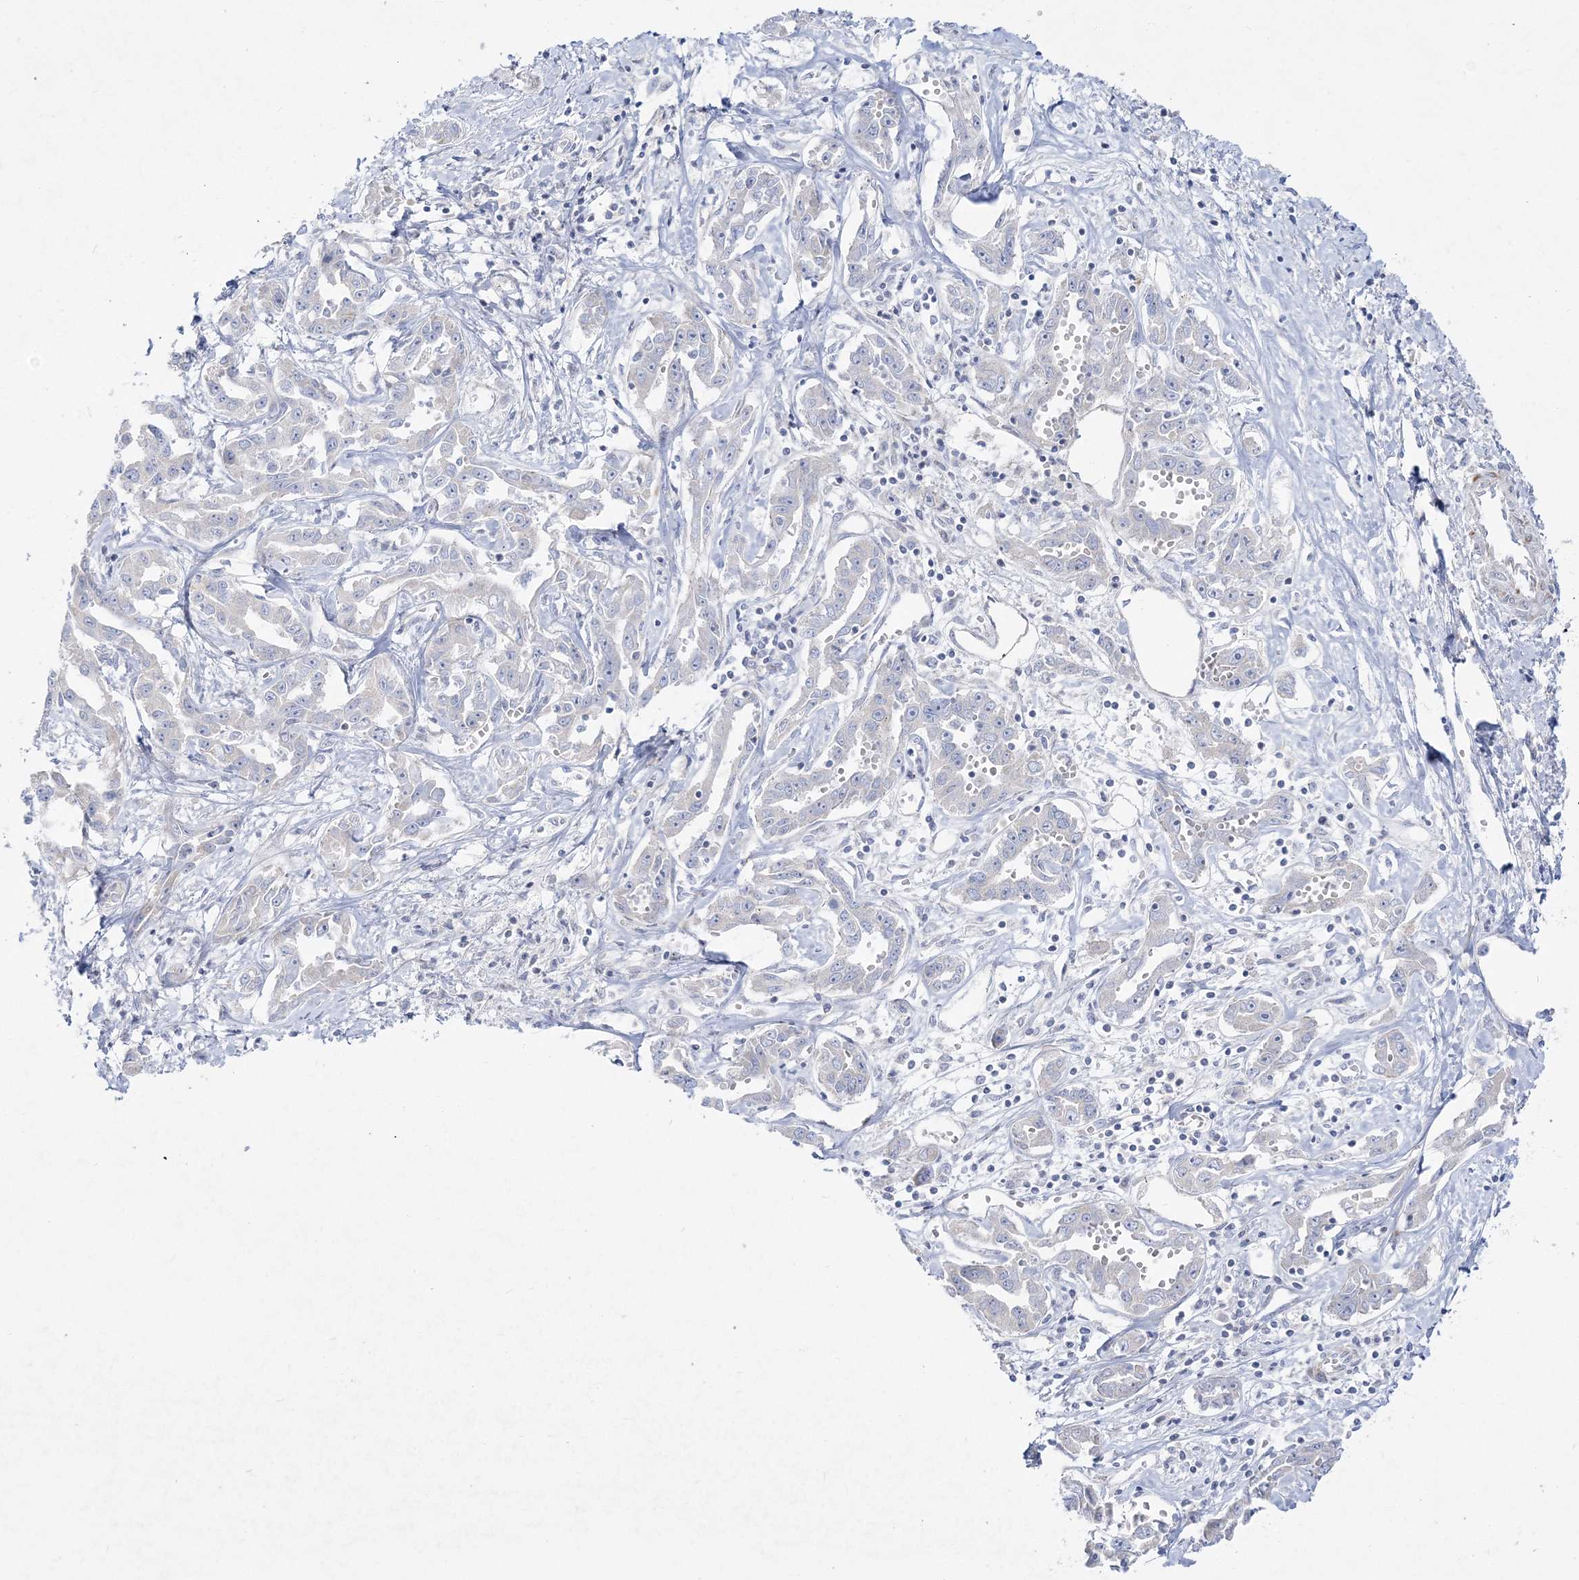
{"staining": {"intensity": "negative", "quantity": "none", "location": "none"}, "tissue": "liver cancer", "cell_type": "Tumor cells", "image_type": "cancer", "snomed": [{"axis": "morphology", "description": "Cholangiocarcinoma"}, {"axis": "topography", "description": "Liver"}], "caption": "This histopathology image is of liver cancer stained with IHC to label a protein in brown with the nuclei are counter-stained blue. There is no staining in tumor cells.", "gene": "GPAT2", "patient": {"sex": "male", "age": 59}}